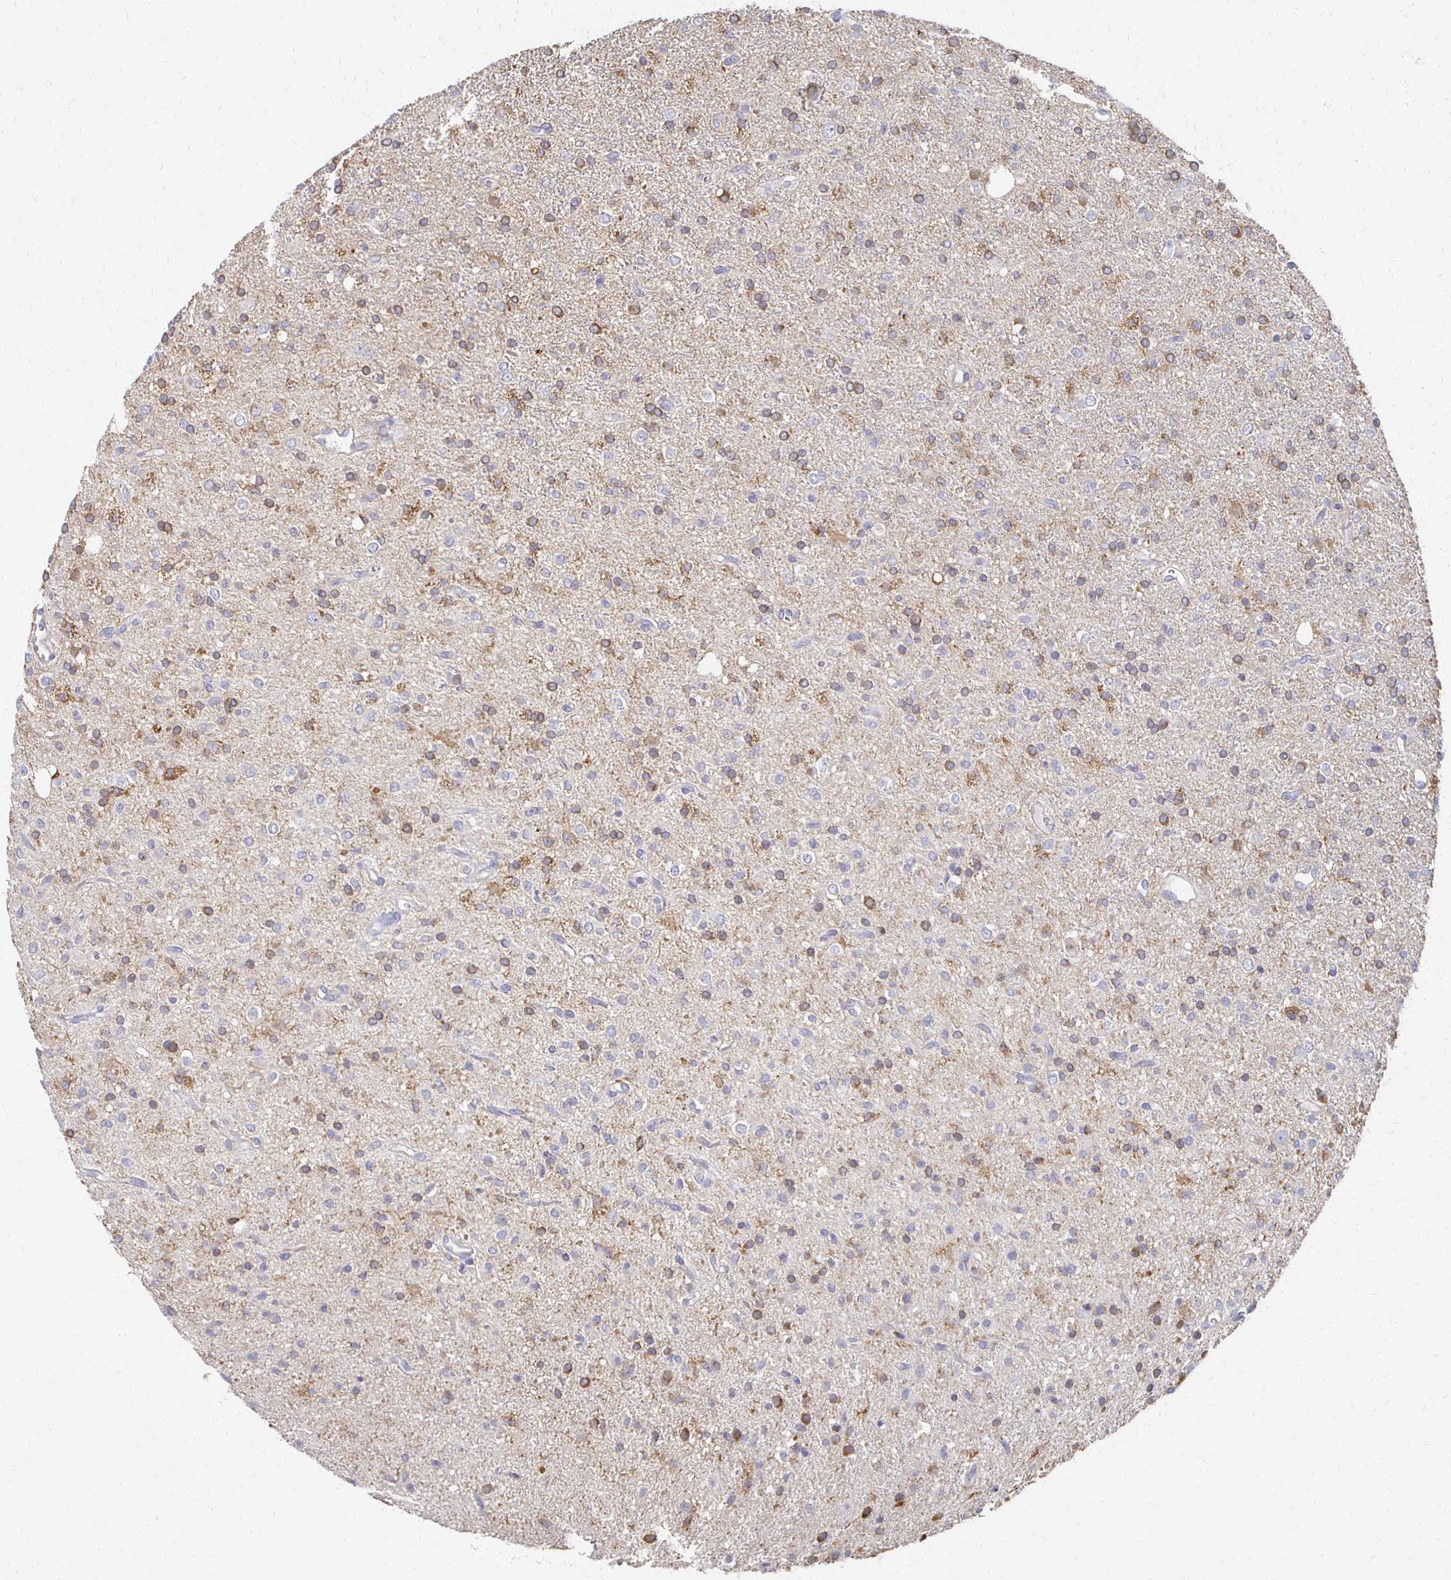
{"staining": {"intensity": "moderate", "quantity": "<25%", "location": "cytoplasmic/membranous"}, "tissue": "glioma", "cell_type": "Tumor cells", "image_type": "cancer", "snomed": [{"axis": "morphology", "description": "Glioma, malignant, Low grade"}, {"axis": "topography", "description": "Brain"}], "caption": "Tumor cells reveal moderate cytoplasmic/membranous expression in about <25% of cells in glioma.", "gene": "CX3CR1", "patient": {"sex": "female", "age": 33}}